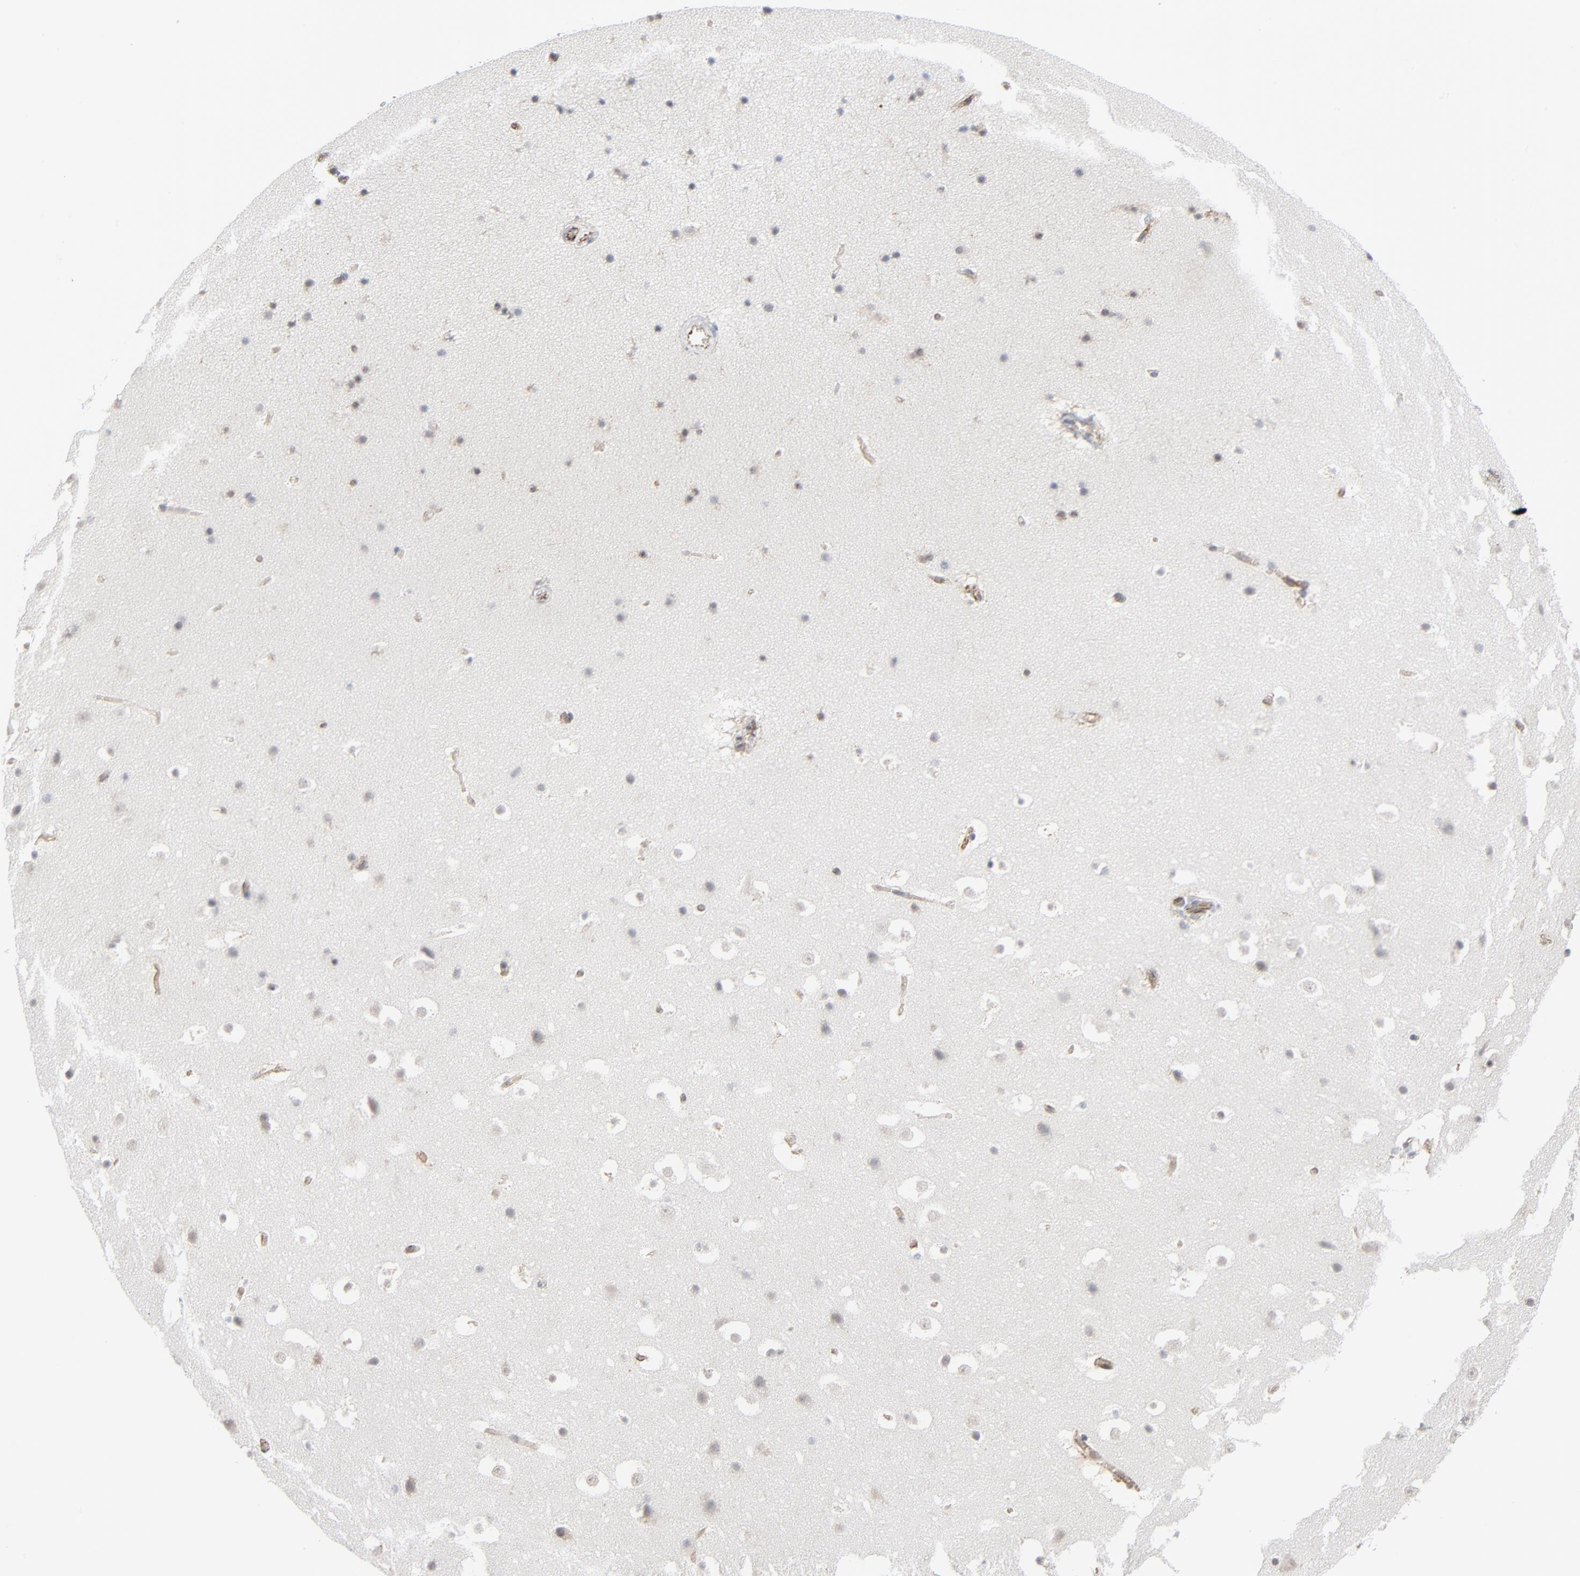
{"staining": {"intensity": "negative", "quantity": "none", "location": "none"}, "tissue": "hippocampus", "cell_type": "Glial cells", "image_type": "normal", "snomed": [{"axis": "morphology", "description": "Normal tissue, NOS"}, {"axis": "topography", "description": "Hippocampus"}], "caption": "This is an immunohistochemistry (IHC) micrograph of benign human hippocampus. There is no staining in glial cells.", "gene": "ITPR3", "patient": {"sex": "male", "age": 45}}